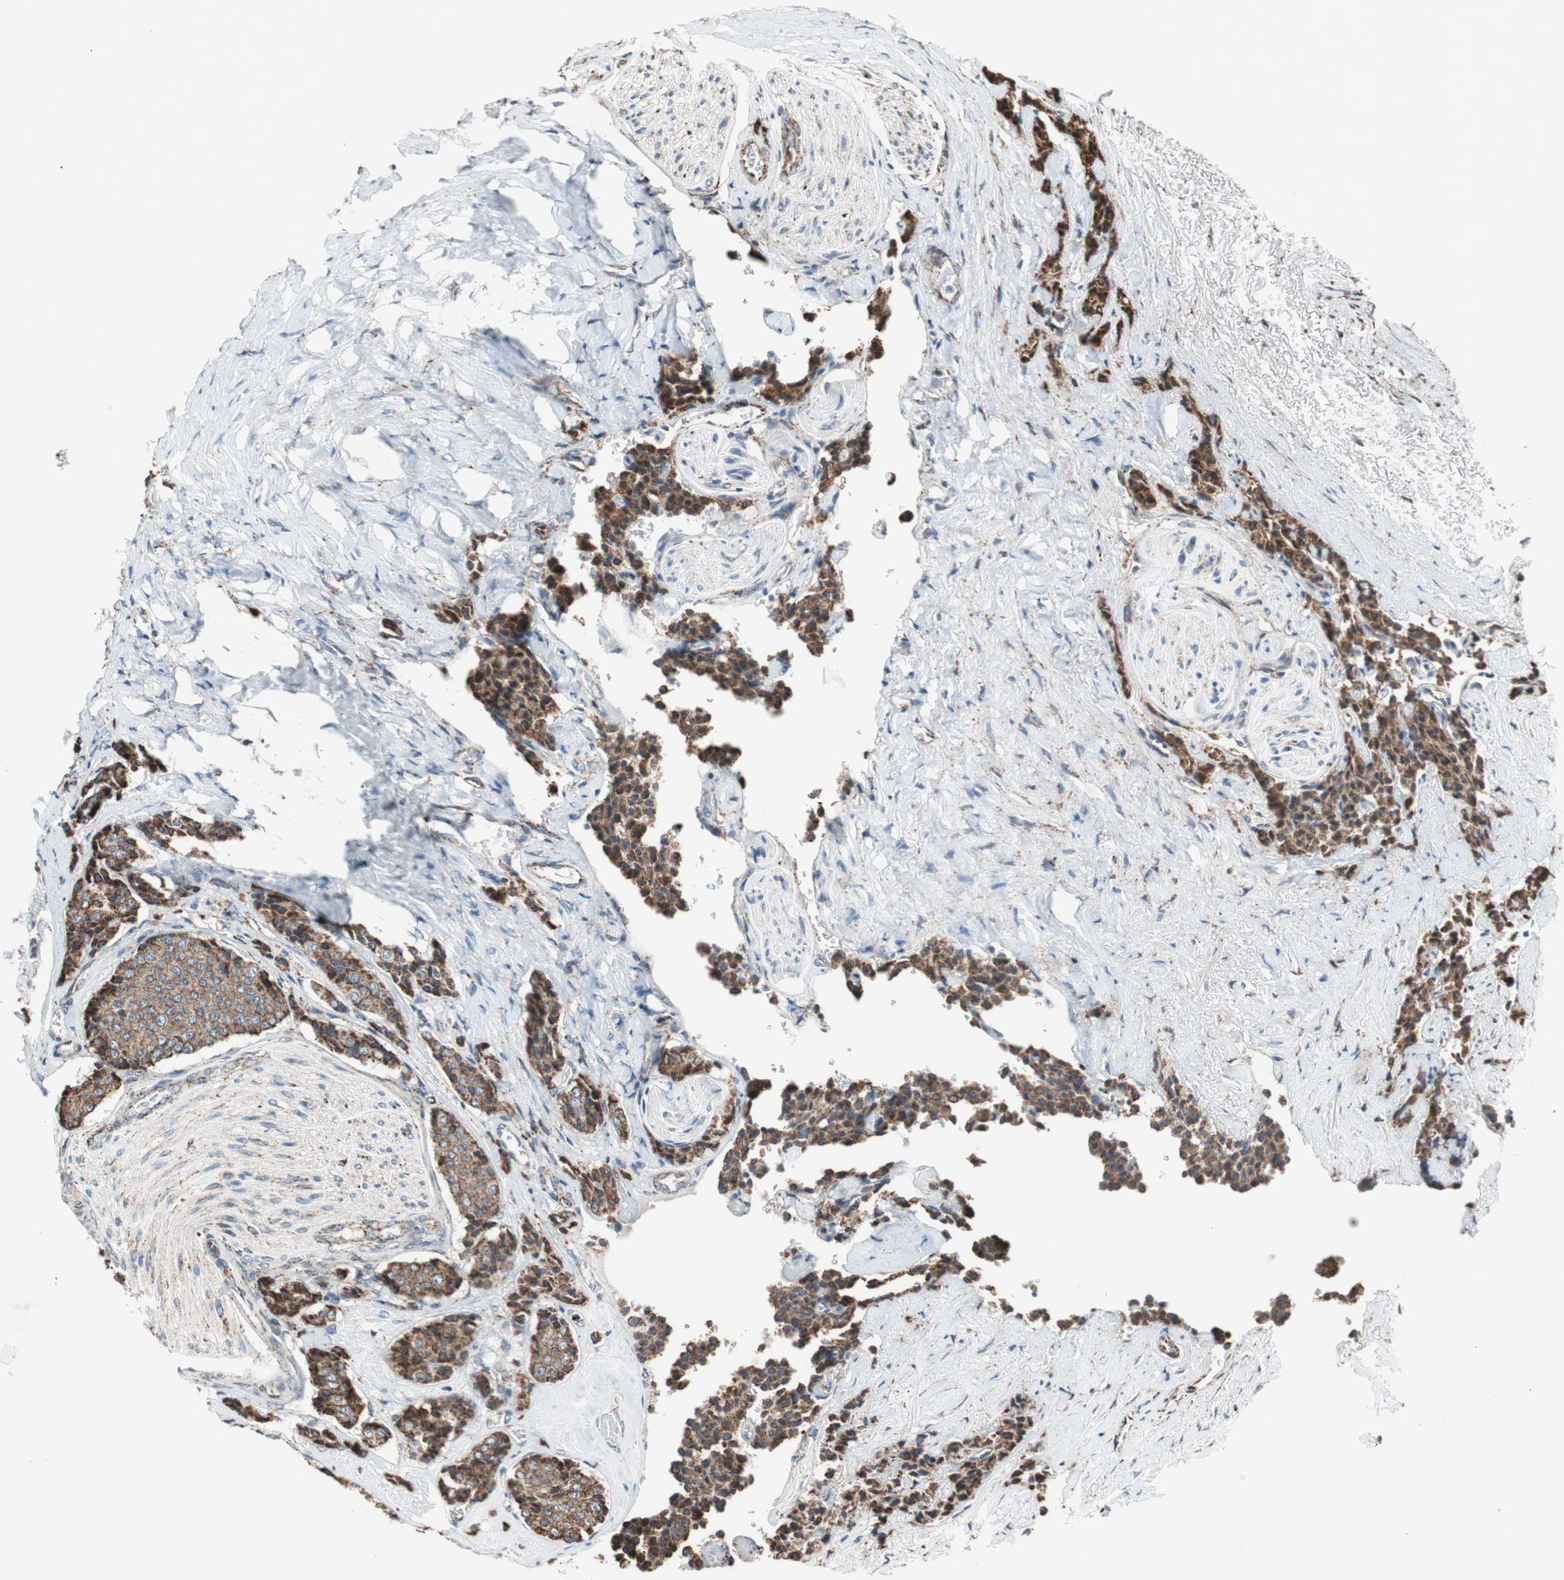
{"staining": {"intensity": "strong", "quantity": ">75%", "location": "cytoplasmic/membranous"}, "tissue": "carcinoid", "cell_type": "Tumor cells", "image_type": "cancer", "snomed": [{"axis": "morphology", "description": "Carcinoid, malignant, NOS"}, {"axis": "topography", "description": "Colon"}], "caption": "This micrograph exhibits immunohistochemistry staining of human malignant carcinoid, with high strong cytoplasmic/membranous positivity in approximately >75% of tumor cells.", "gene": "PCSK4", "patient": {"sex": "female", "age": 61}}